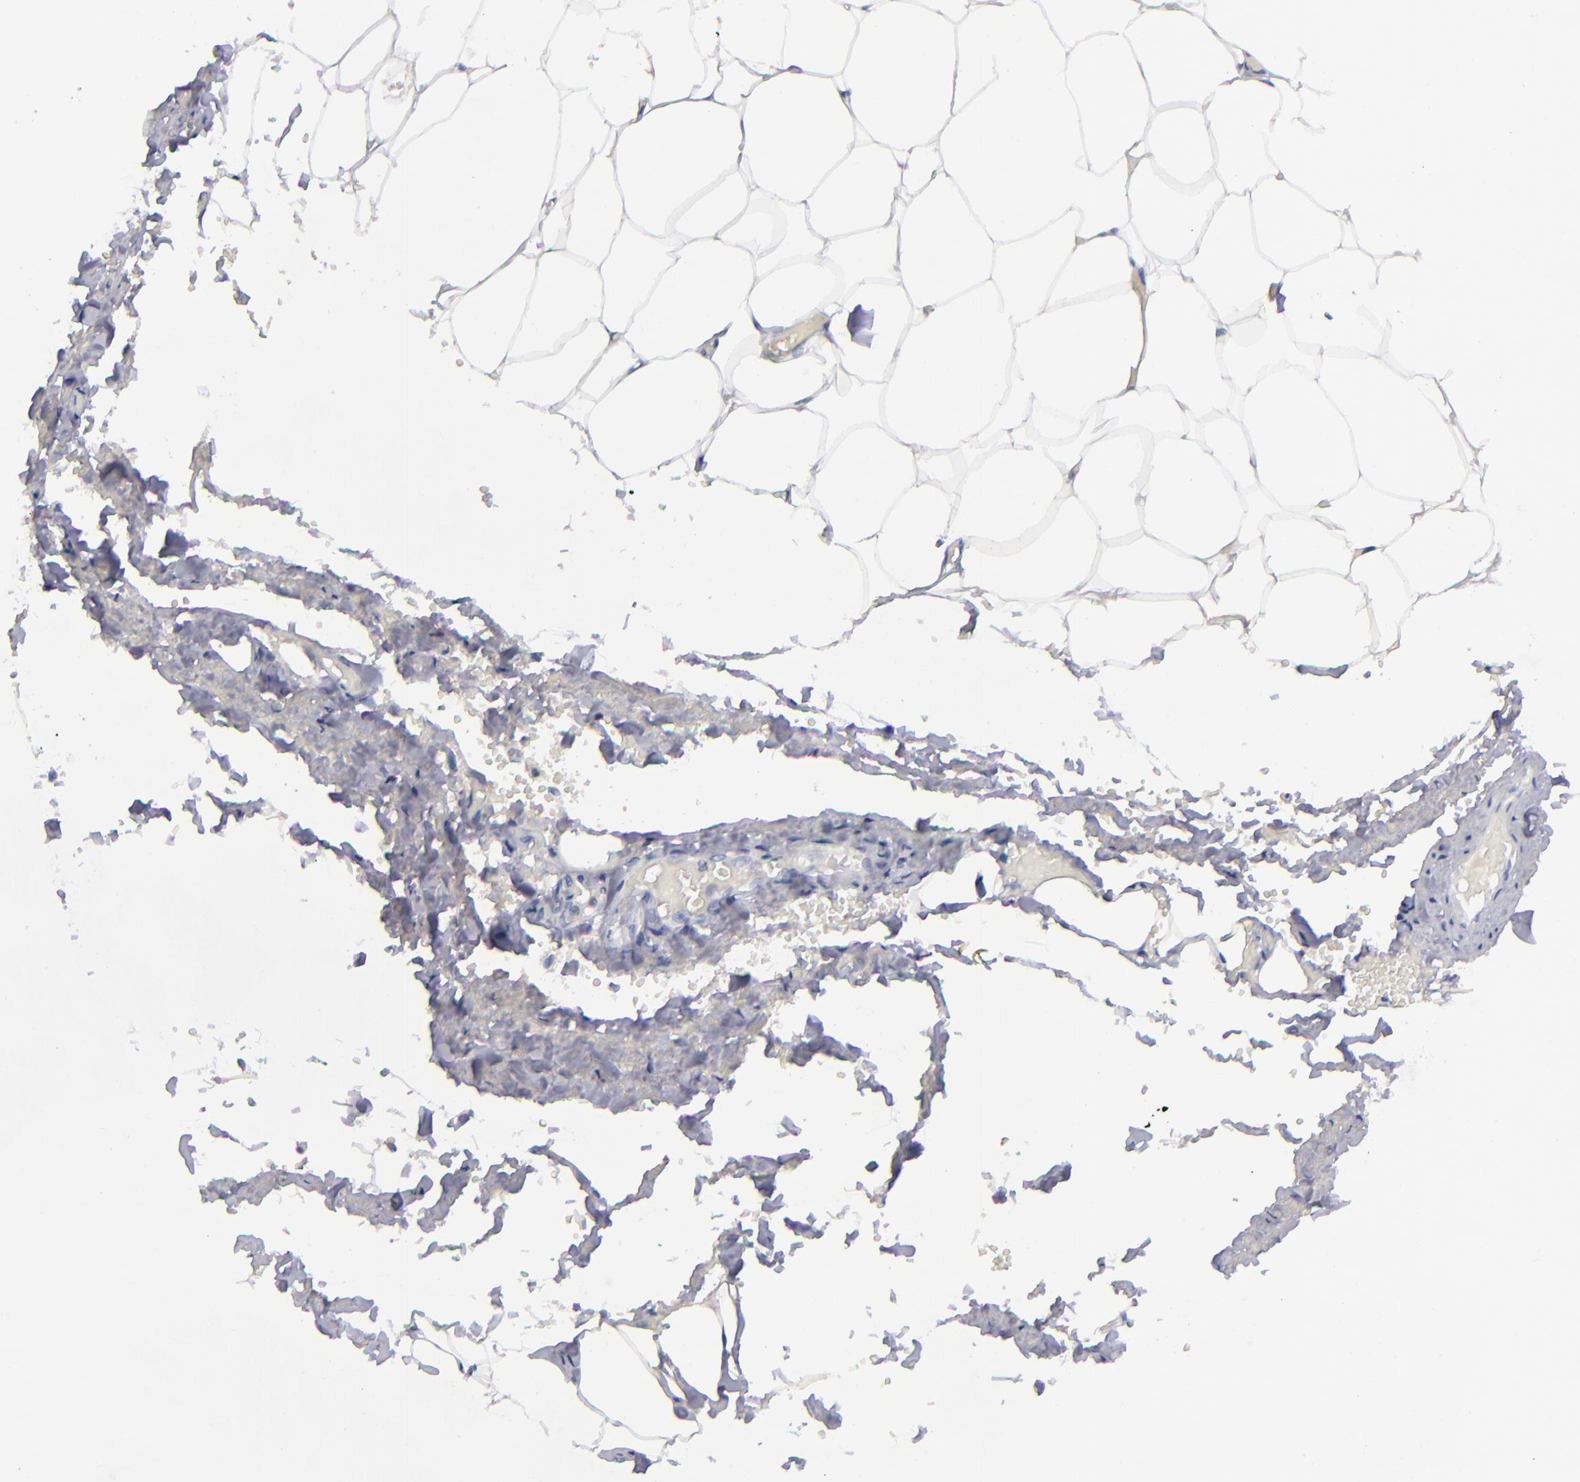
{"staining": {"intensity": "negative", "quantity": "none", "location": "none"}, "tissue": "adipose tissue", "cell_type": "Adipocytes", "image_type": "normal", "snomed": [{"axis": "morphology", "description": "Normal tissue, NOS"}, {"axis": "topography", "description": "Soft tissue"}, {"axis": "topography", "description": "Peripheral nerve tissue"}], "caption": "Immunohistochemistry histopathology image of unremarkable adipose tissue: adipose tissue stained with DAB shows no significant protein positivity in adipocytes.", "gene": "AURKA", "patient": {"sex": "female", "age": 68}}